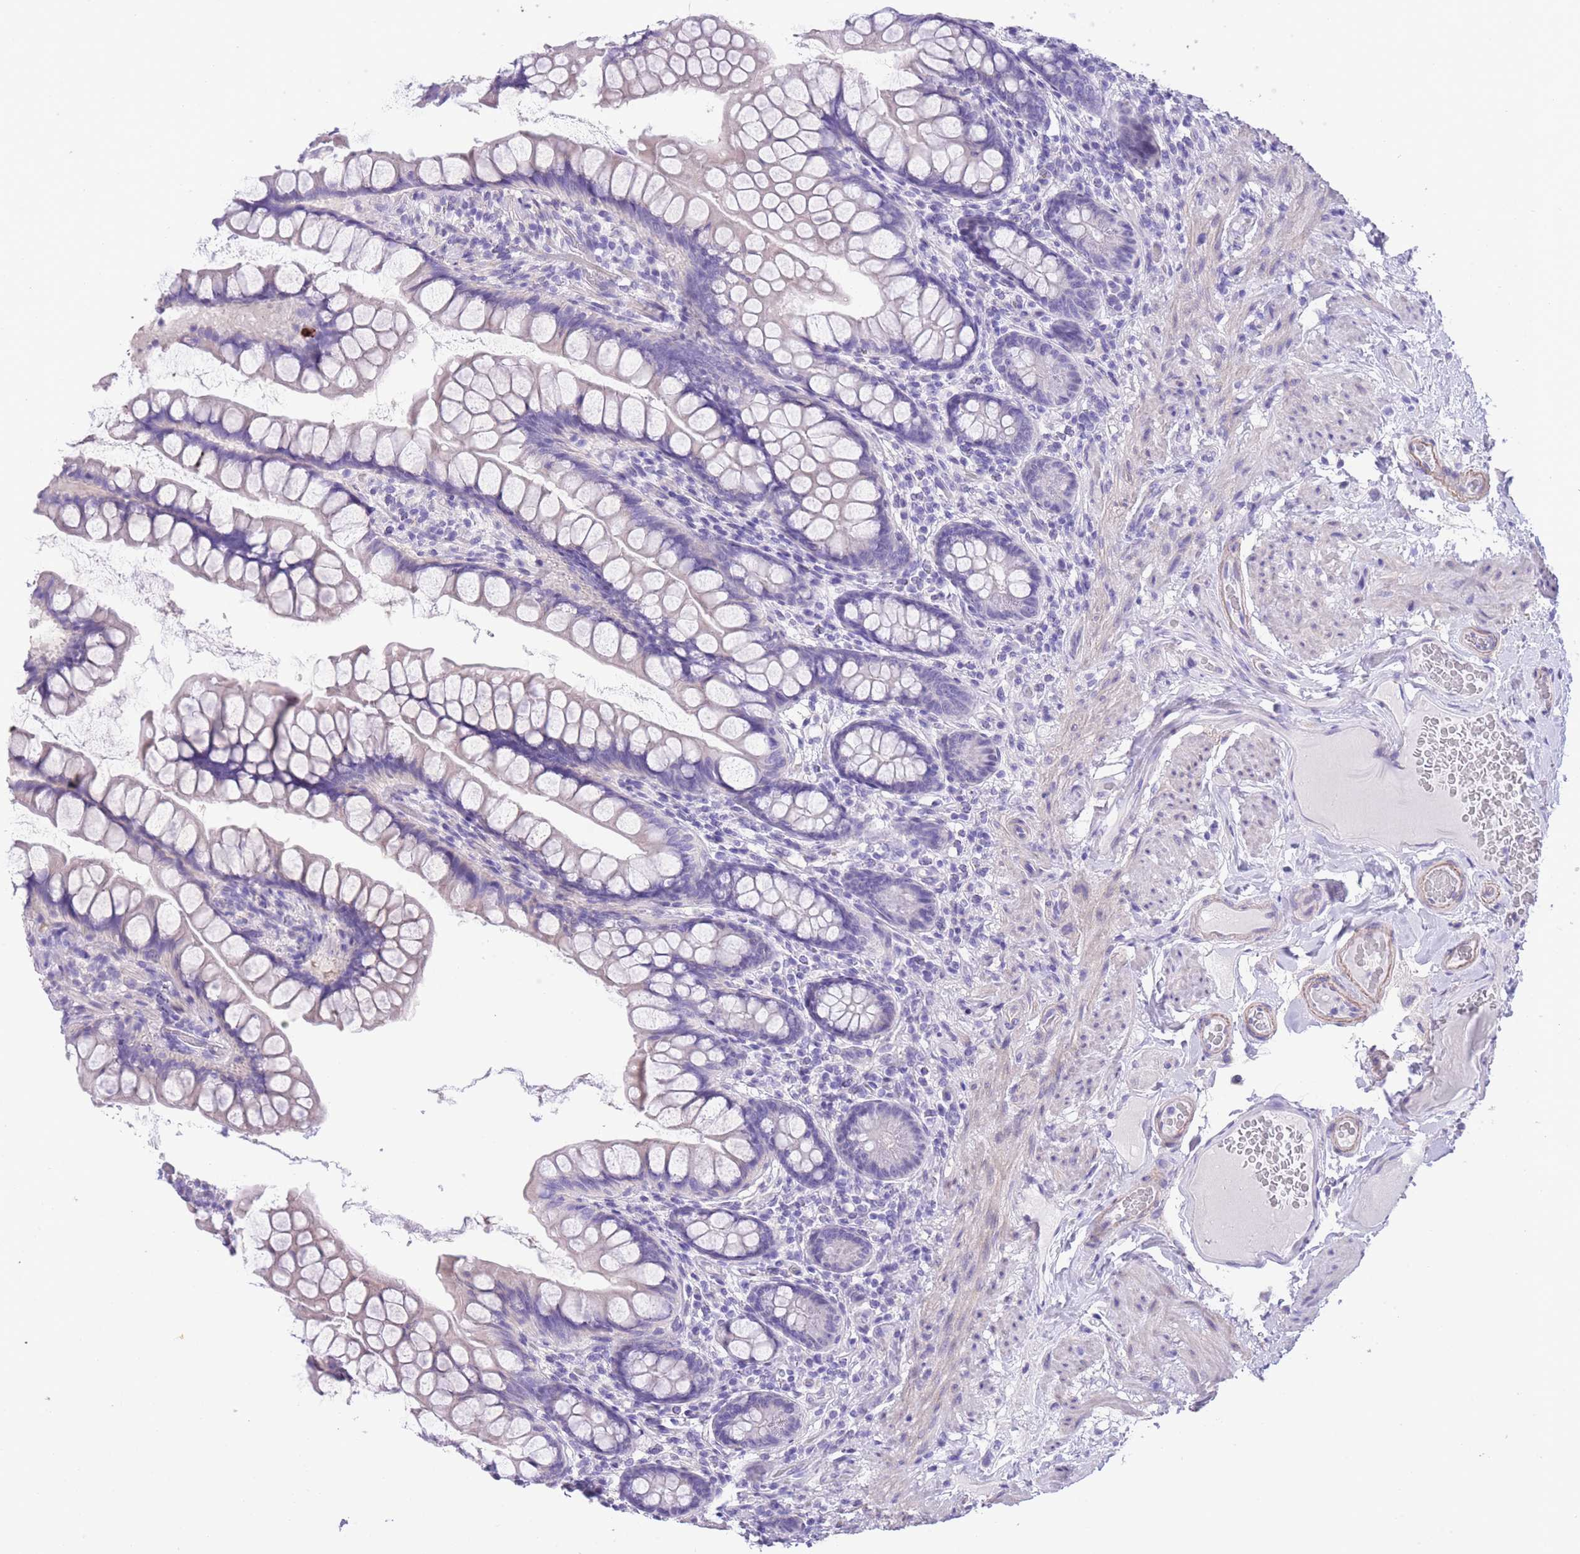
{"staining": {"intensity": "negative", "quantity": "none", "location": "none"}, "tissue": "small intestine", "cell_type": "Glandular cells", "image_type": "normal", "snomed": [{"axis": "morphology", "description": "Normal tissue, NOS"}, {"axis": "topography", "description": "Small intestine"}], "caption": "Immunohistochemistry histopathology image of unremarkable small intestine: small intestine stained with DAB reveals no significant protein staining in glandular cells. The staining was performed using DAB to visualize the protein expression in brown, while the nuclei were stained in blue with hematoxylin (Magnification: 20x).", "gene": "RAI2", "patient": {"sex": "male", "age": 70}}